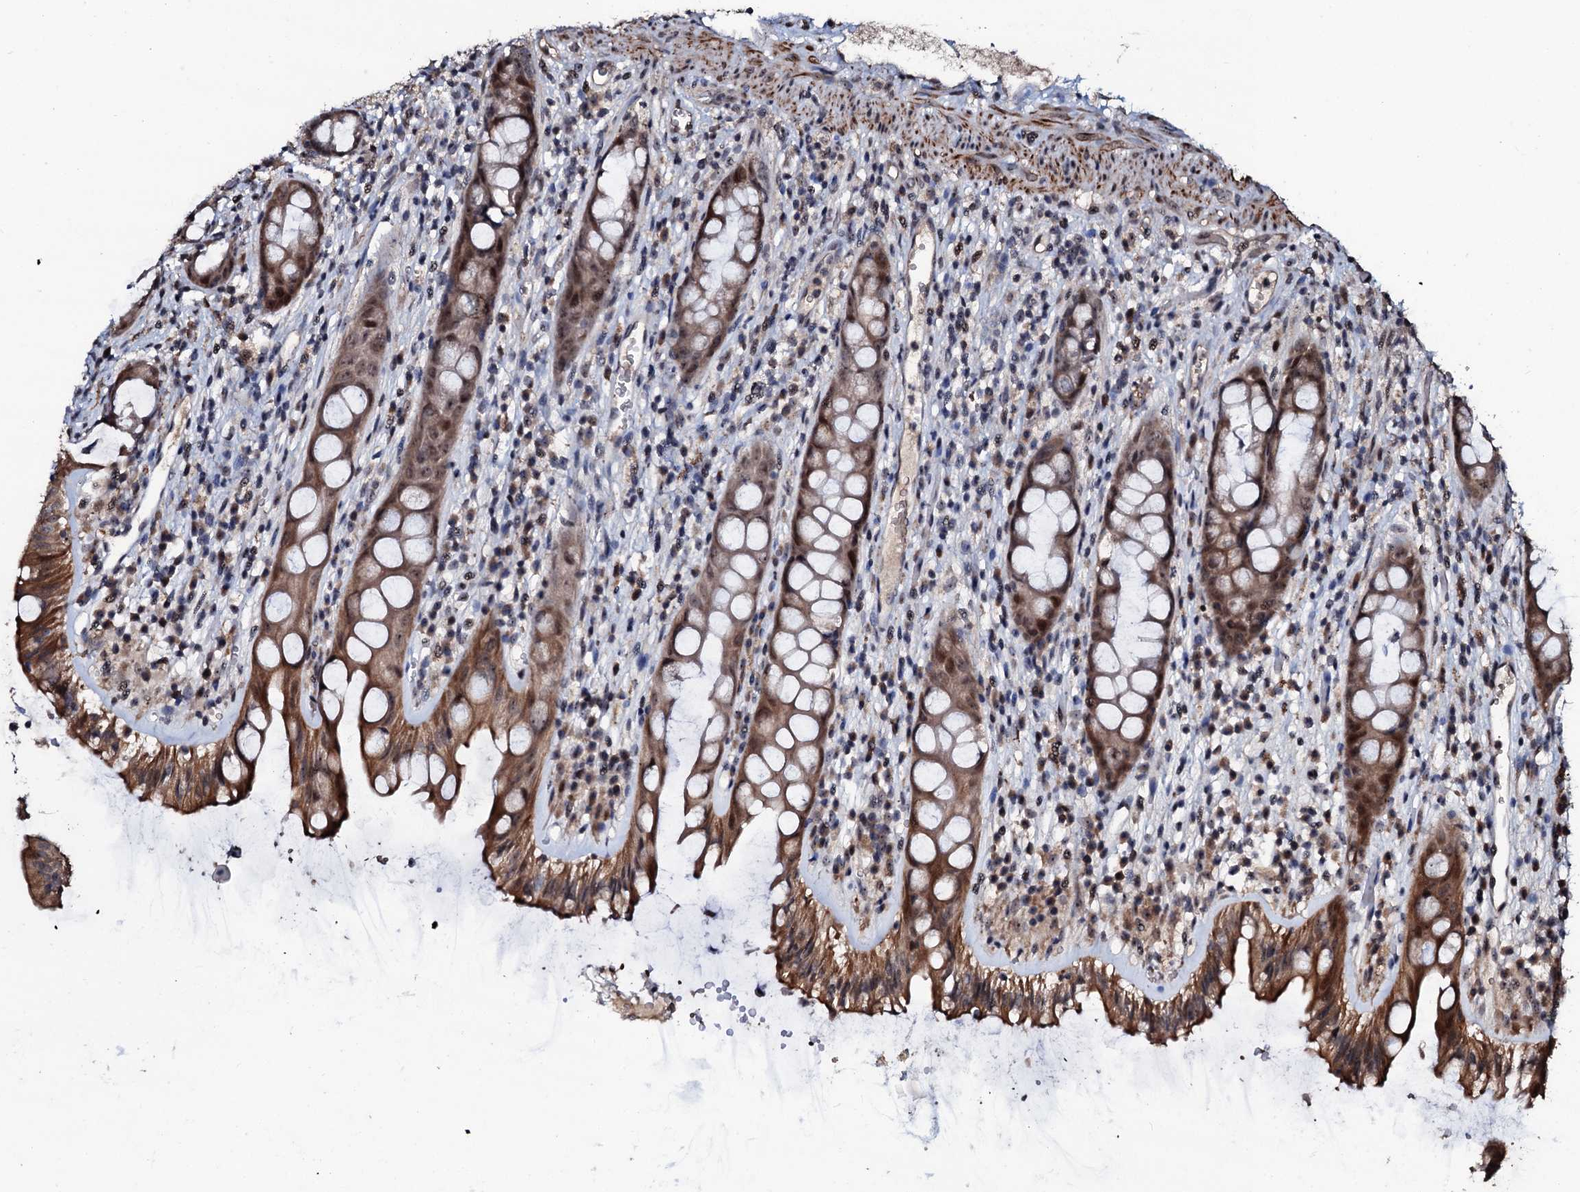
{"staining": {"intensity": "moderate", "quantity": ">75%", "location": "cytoplasmic/membranous,nuclear"}, "tissue": "rectum", "cell_type": "Glandular cells", "image_type": "normal", "snomed": [{"axis": "morphology", "description": "Normal tissue, NOS"}, {"axis": "topography", "description": "Rectum"}], "caption": "Protein staining by immunohistochemistry exhibits moderate cytoplasmic/membranous,nuclear staining in approximately >75% of glandular cells in benign rectum. Nuclei are stained in blue.", "gene": "SUPT7L", "patient": {"sex": "female", "age": 57}}